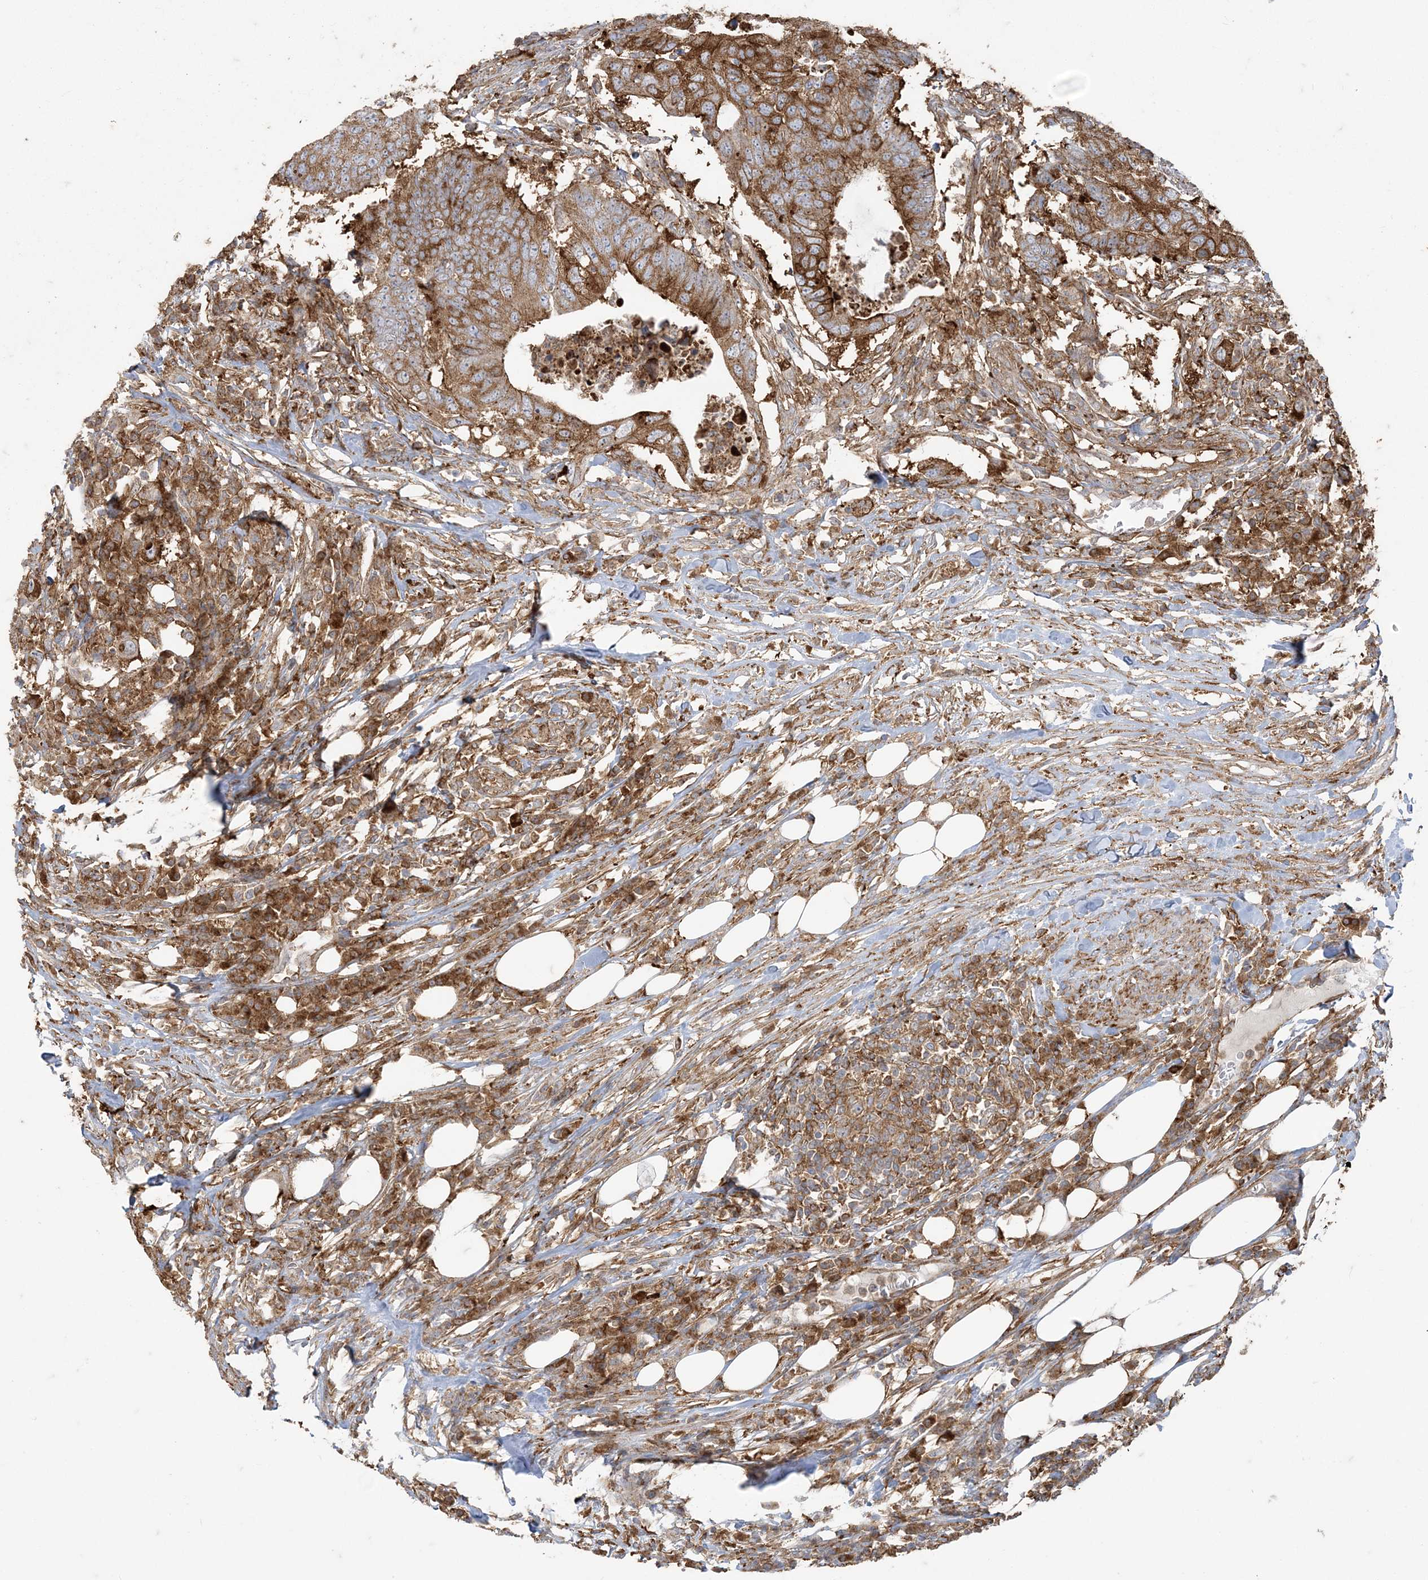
{"staining": {"intensity": "strong", "quantity": ">75%", "location": "cytoplasmic/membranous"}, "tissue": "colorectal cancer", "cell_type": "Tumor cells", "image_type": "cancer", "snomed": [{"axis": "morphology", "description": "Adenocarcinoma, NOS"}, {"axis": "topography", "description": "Colon"}], "caption": "Strong cytoplasmic/membranous expression for a protein is present in approximately >75% of tumor cells of colorectal cancer (adenocarcinoma) using immunohistochemistry.", "gene": "DERL3", "patient": {"sex": "male", "age": 71}}